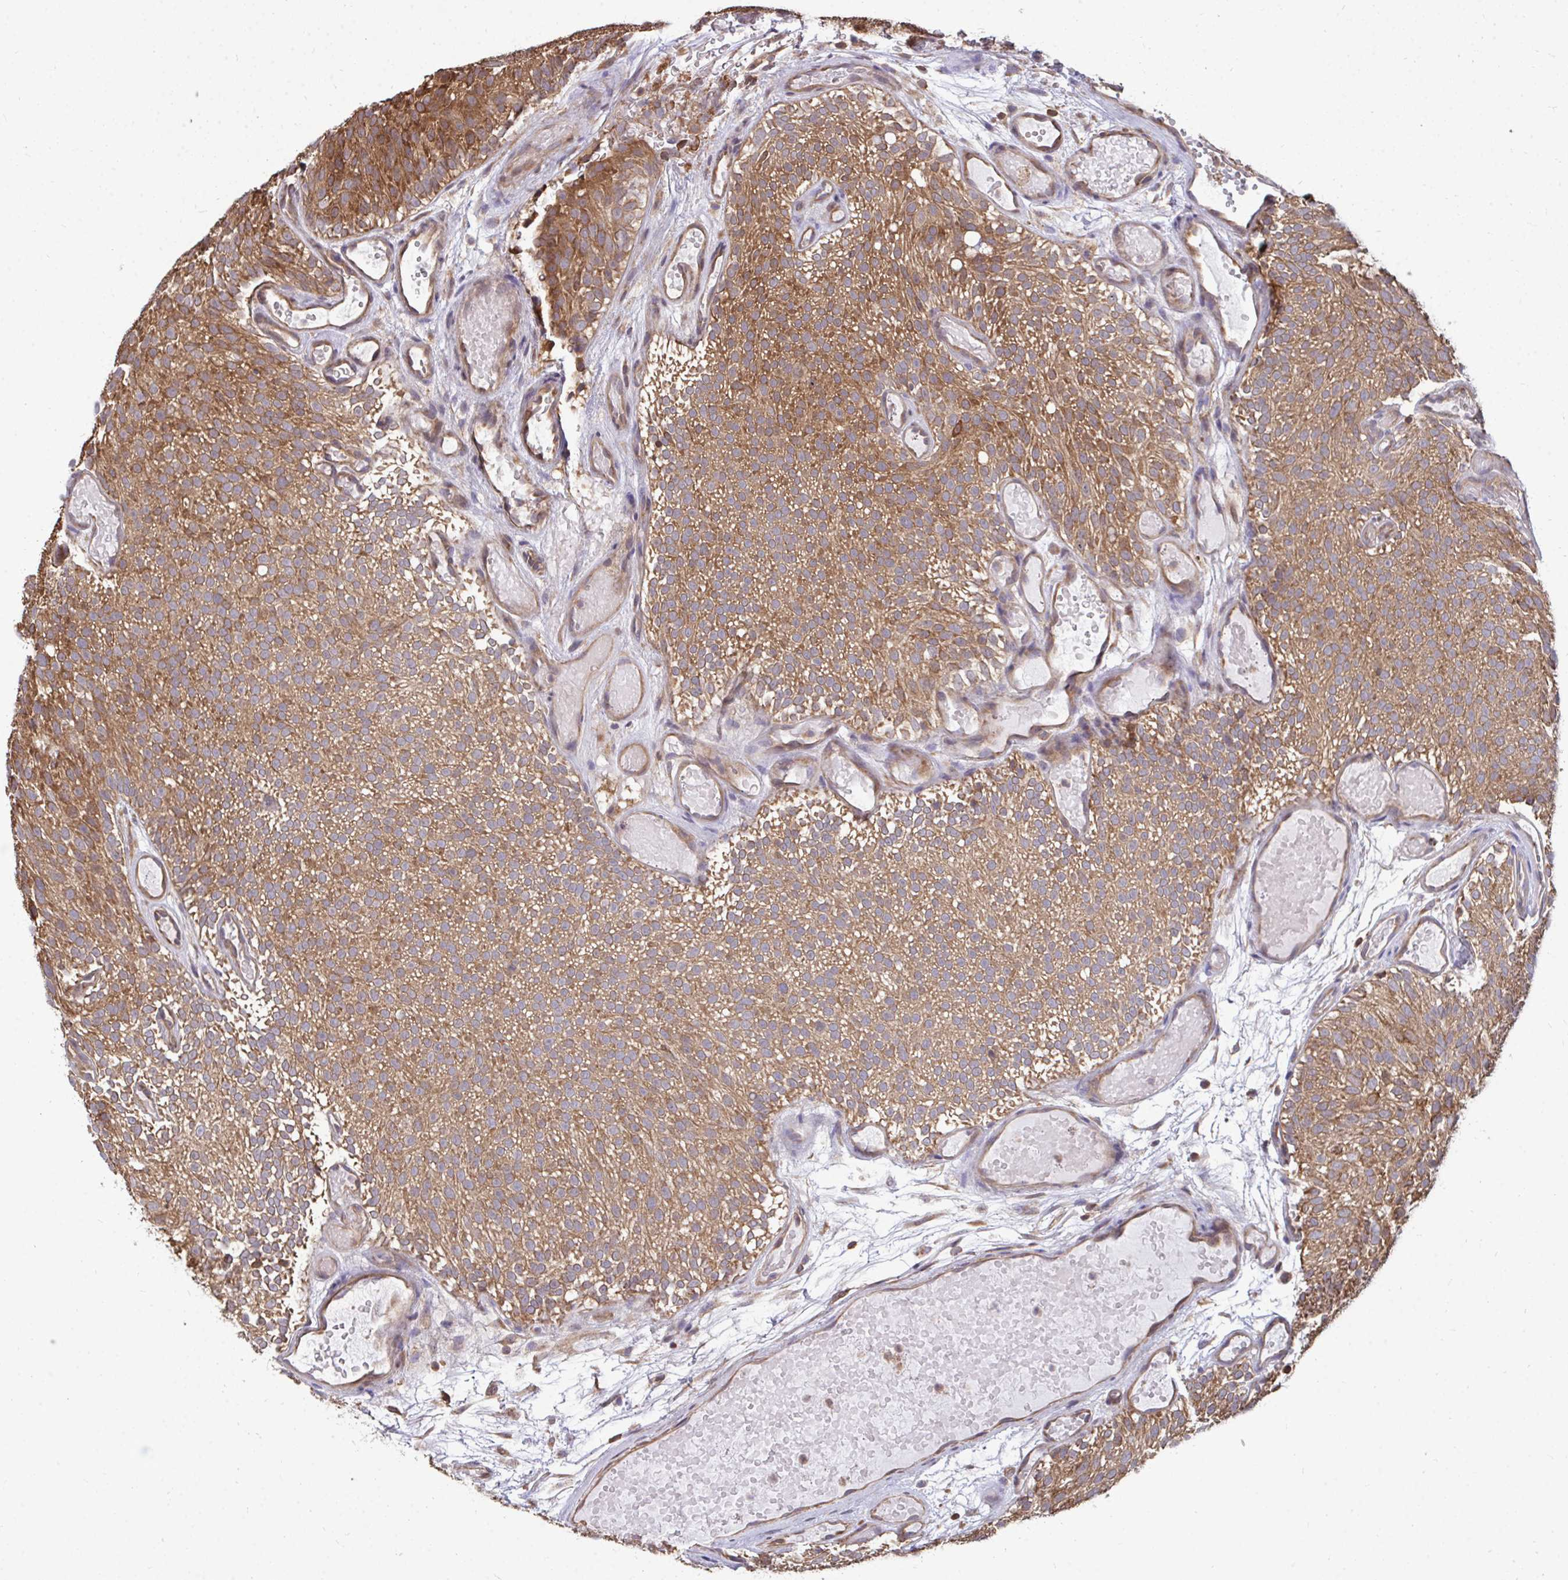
{"staining": {"intensity": "moderate", "quantity": ">75%", "location": "cytoplasmic/membranous"}, "tissue": "urothelial cancer", "cell_type": "Tumor cells", "image_type": "cancer", "snomed": [{"axis": "morphology", "description": "Urothelial carcinoma, Low grade"}, {"axis": "topography", "description": "Urinary bladder"}], "caption": "Protein expression analysis of human urothelial cancer reveals moderate cytoplasmic/membranous expression in about >75% of tumor cells.", "gene": "DNAJA2", "patient": {"sex": "male", "age": 78}}